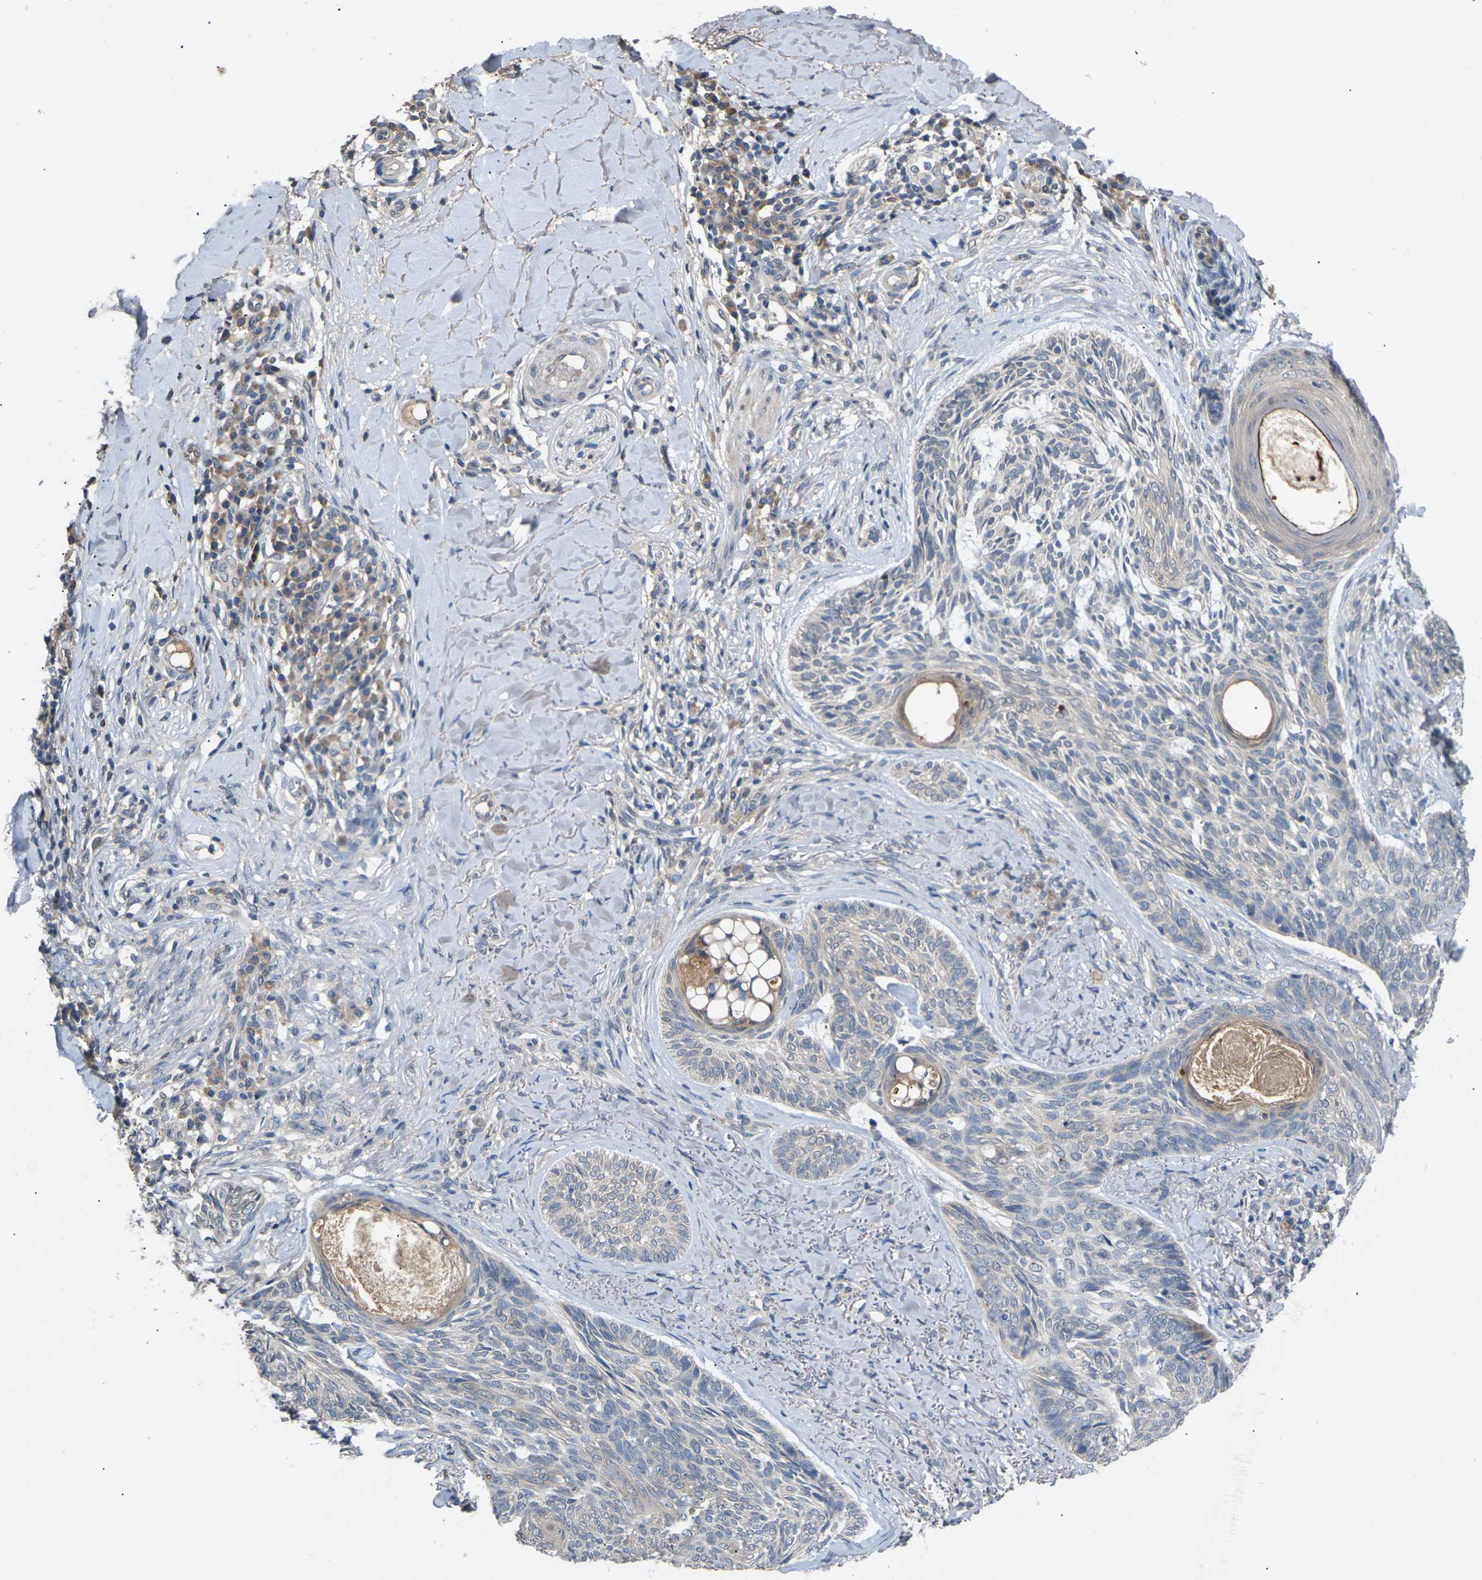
{"staining": {"intensity": "negative", "quantity": "none", "location": "none"}, "tissue": "skin cancer", "cell_type": "Tumor cells", "image_type": "cancer", "snomed": [{"axis": "morphology", "description": "Basal cell carcinoma"}, {"axis": "topography", "description": "Skin"}], "caption": "Tumor cells show no significant expression in skin cancer (basal cell carcinoma).", "gene": "SLC2A2", "patient": {"sex": "male", "age": 43}}